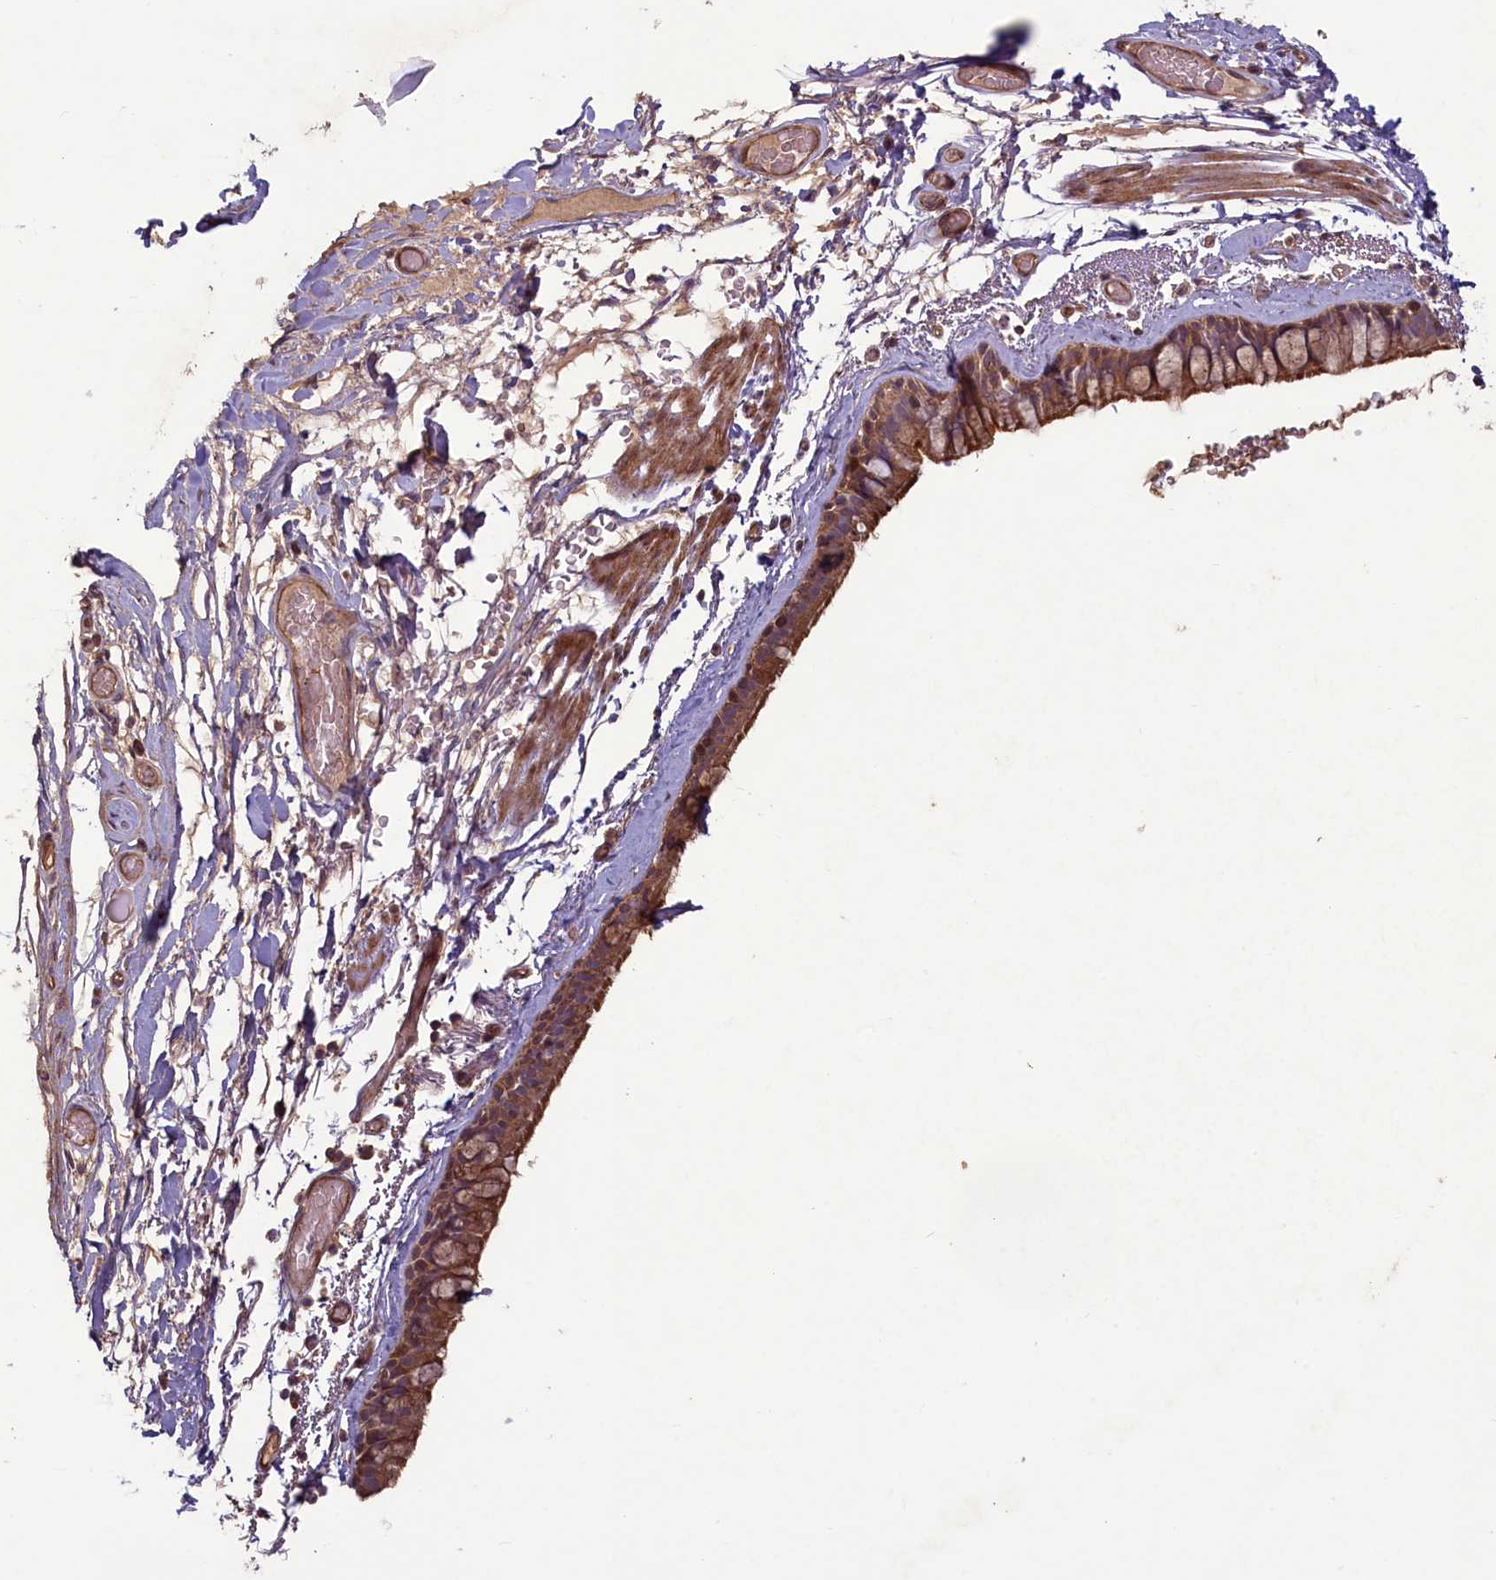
{"staining": {"intensity": "moderate", "quantity": ">75%", "location": "cytoplasmic/membranous"}, "tissue": "bronchus", "cell_type": "Respiratory epithelial cells", "image_type": "normal", "snomed": [{"axis": "morphology", "description": "Normal tissue, NOS"}, {"axis": "topography", "description": "Cartilage tissue"}], "caption": "Immunohistochemistry (IHC) of unremarkable bronchus displays medium levels of moderate cytoplasmic/membranous positivity in about >75% of respiratory epithelial cells. Nuclei are stained in blue.", "gene": "CIAO2B", "patient": {"sex": "male", "age": 63}}